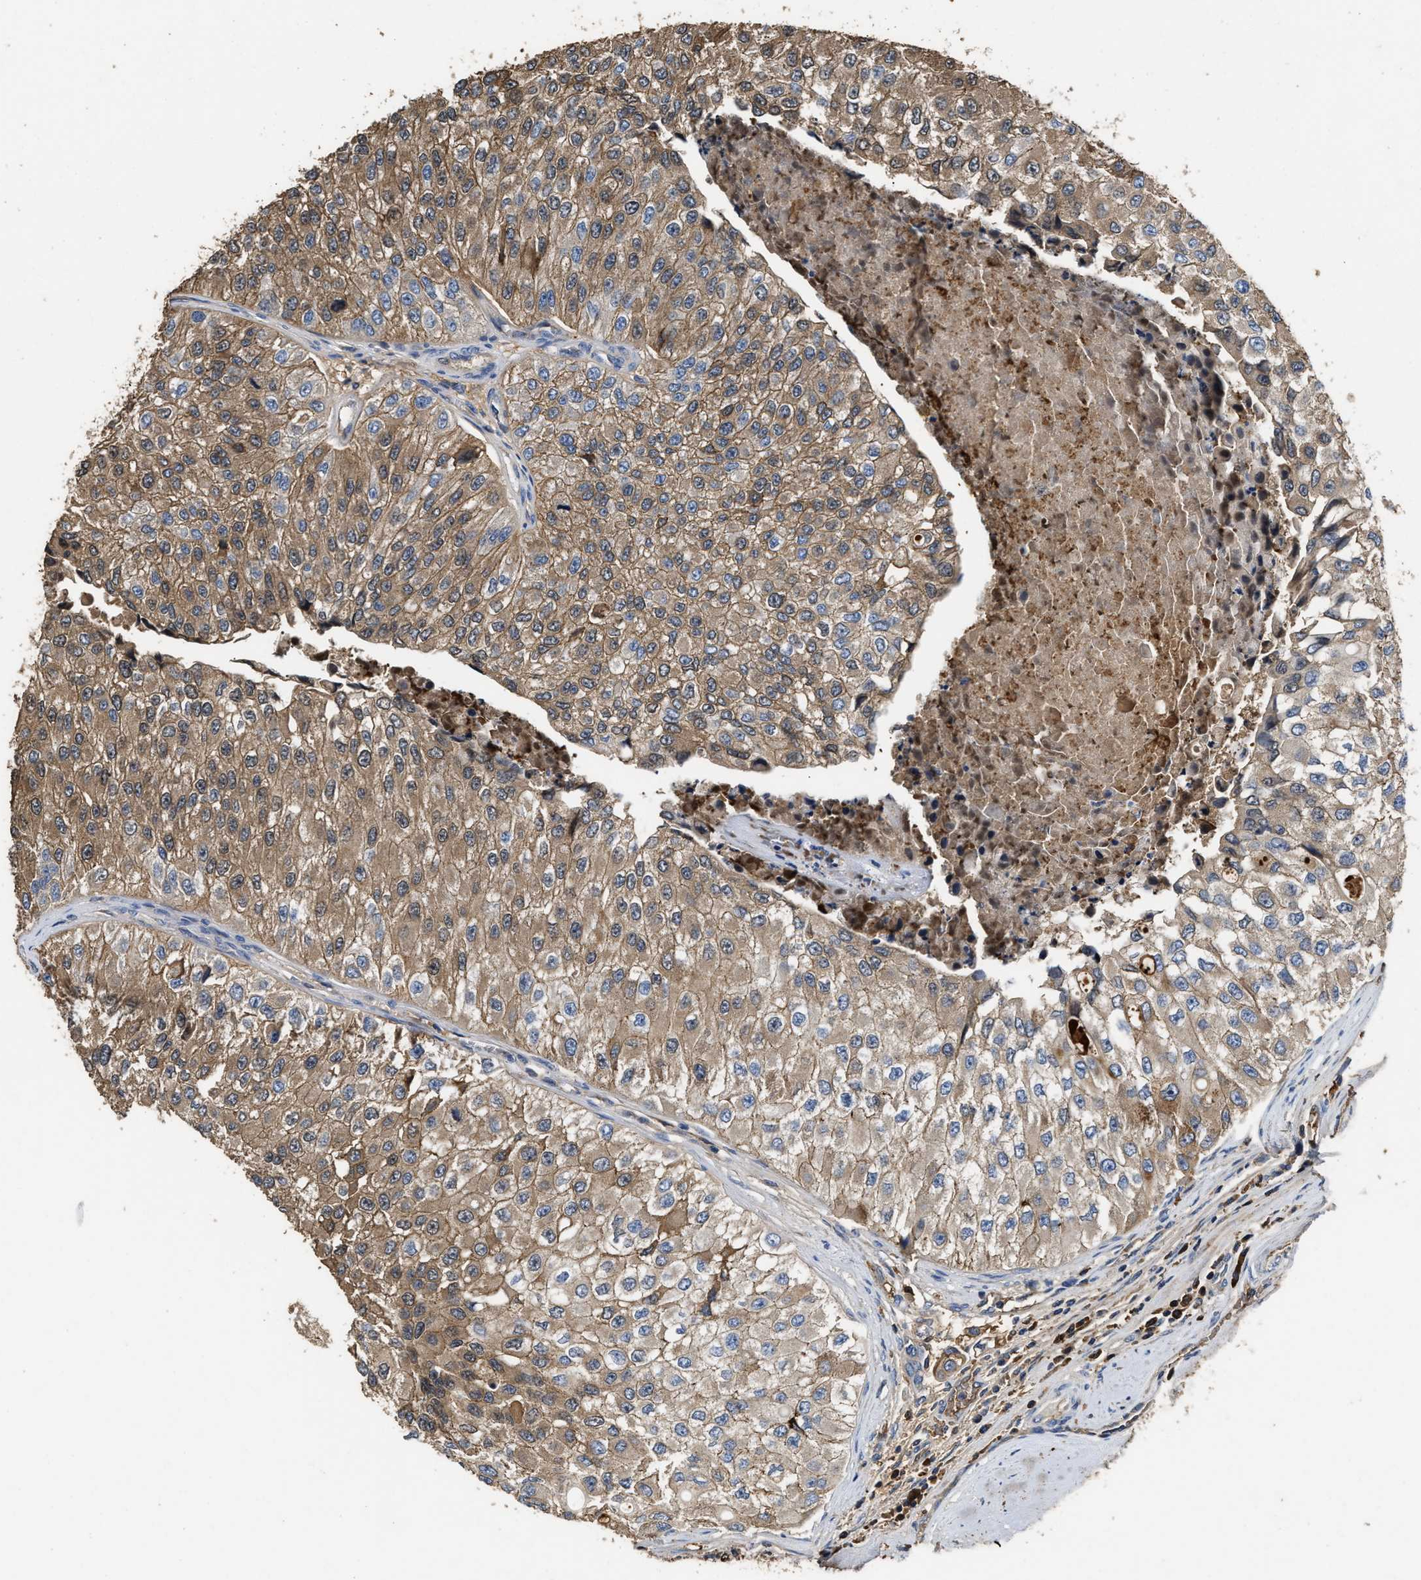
{"staining": {"intensity": "moderate", "quantity": ">75%", "location": "cytoplasmic/membranous"}, "tissue": "urothelial cancer", "cell_type": "Tumor cells", "image_type": "cancer", "snomed": [{"axis": "morphology", "description": "Urothelial carcinoma, High grade"}, {"axis": "topography", "description": "Kidney"}, {"axis": "topography", "description": "Urinary bladder"}], "caption": "A brown stain highlights moderate cytoplasmic/membranous positivity of a protein in urothelial cancer tumor cells.", "gene": "C3", "patient": {"sex": "male", "age": 77}}